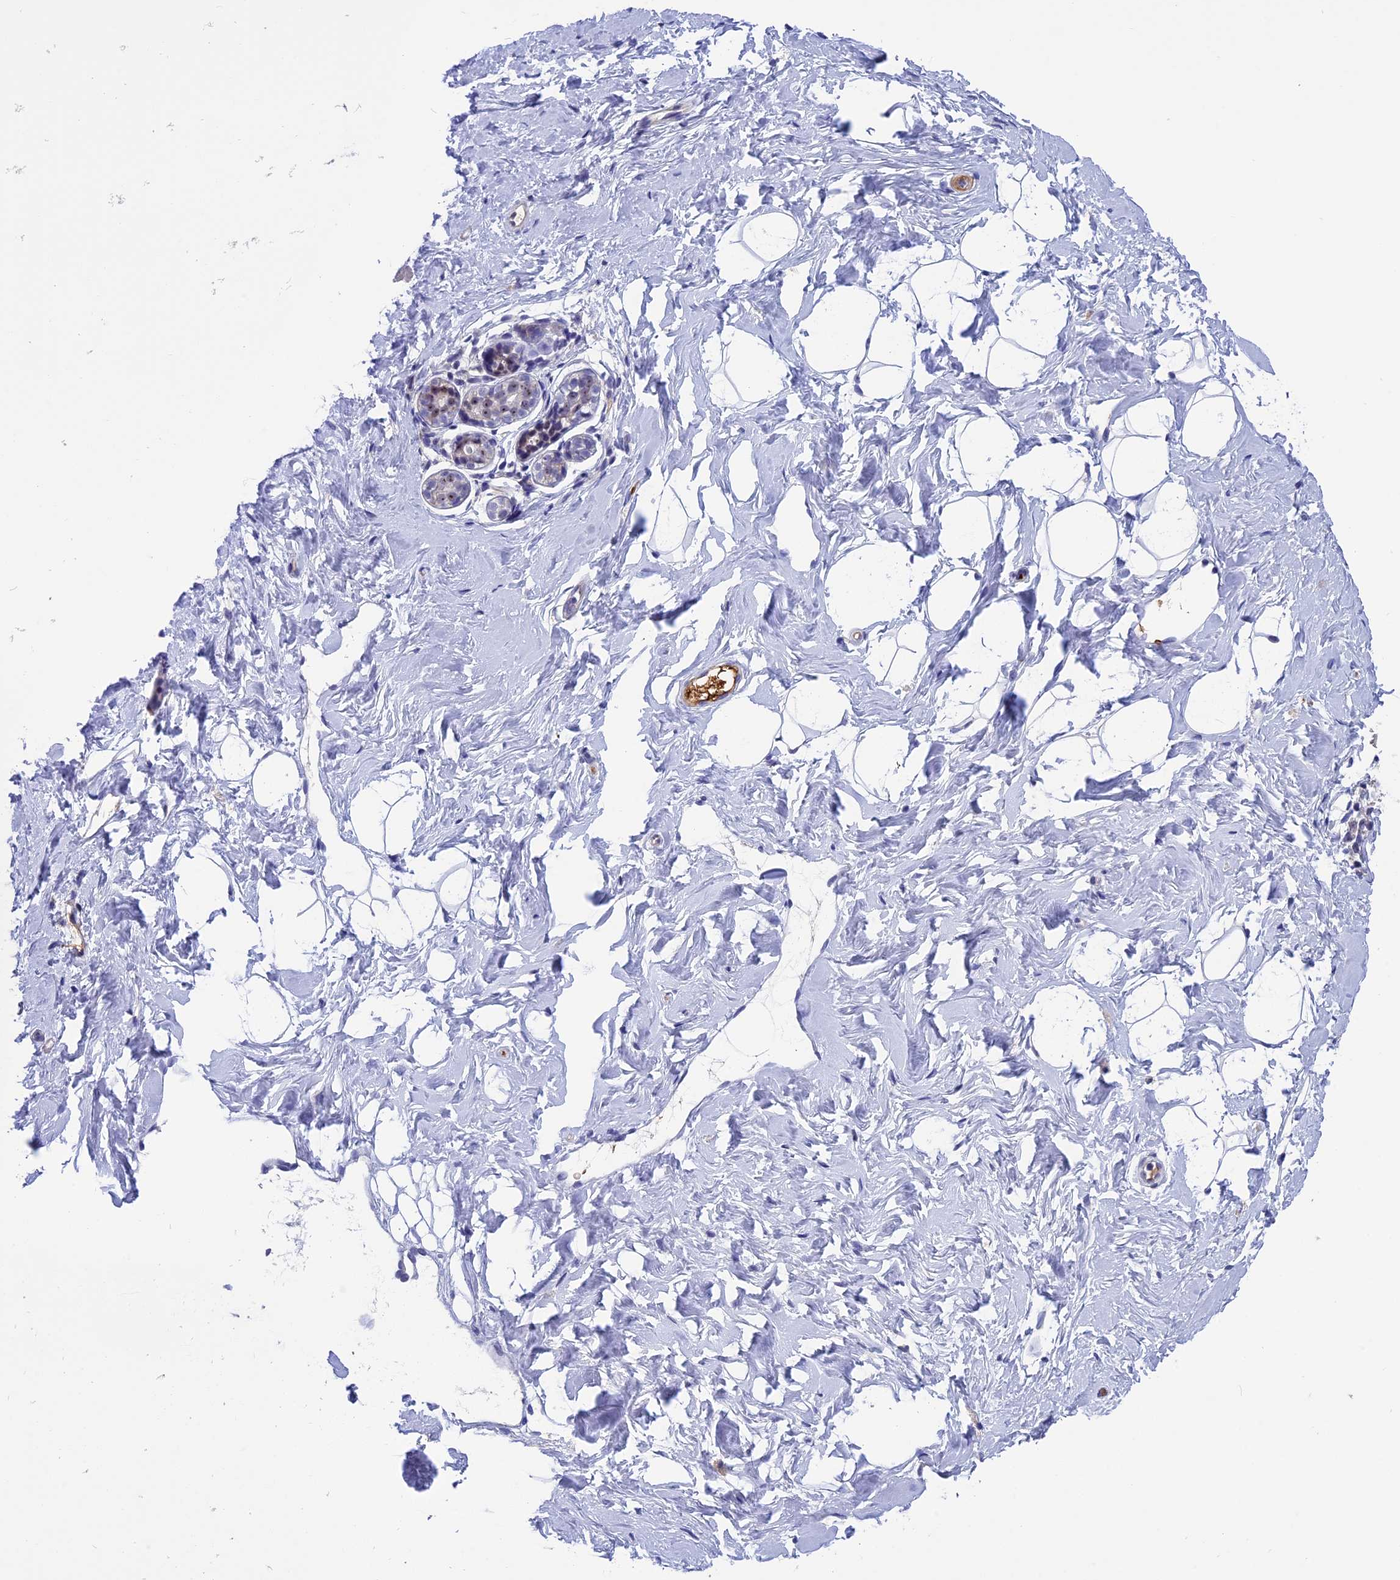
{"staining": {"intensity": "negative", "quantity": "none", "location": "none"}, "tissue": "breast", "cell_type": "Adipocytes", "image_type": "normal", "snomed": [{"axis": "morphology", "description": "Normal tissue, NOS"}, {"axis": "morphology", "description": "Adenoma, NOS"}, {"axis": "topography", "description": "Breast"}], "caption": "The micrograph exhibits no significant staining in adipocytes of breast.", "gene": "KNOP1", "patient": {"sex": "female", "age": 23}}